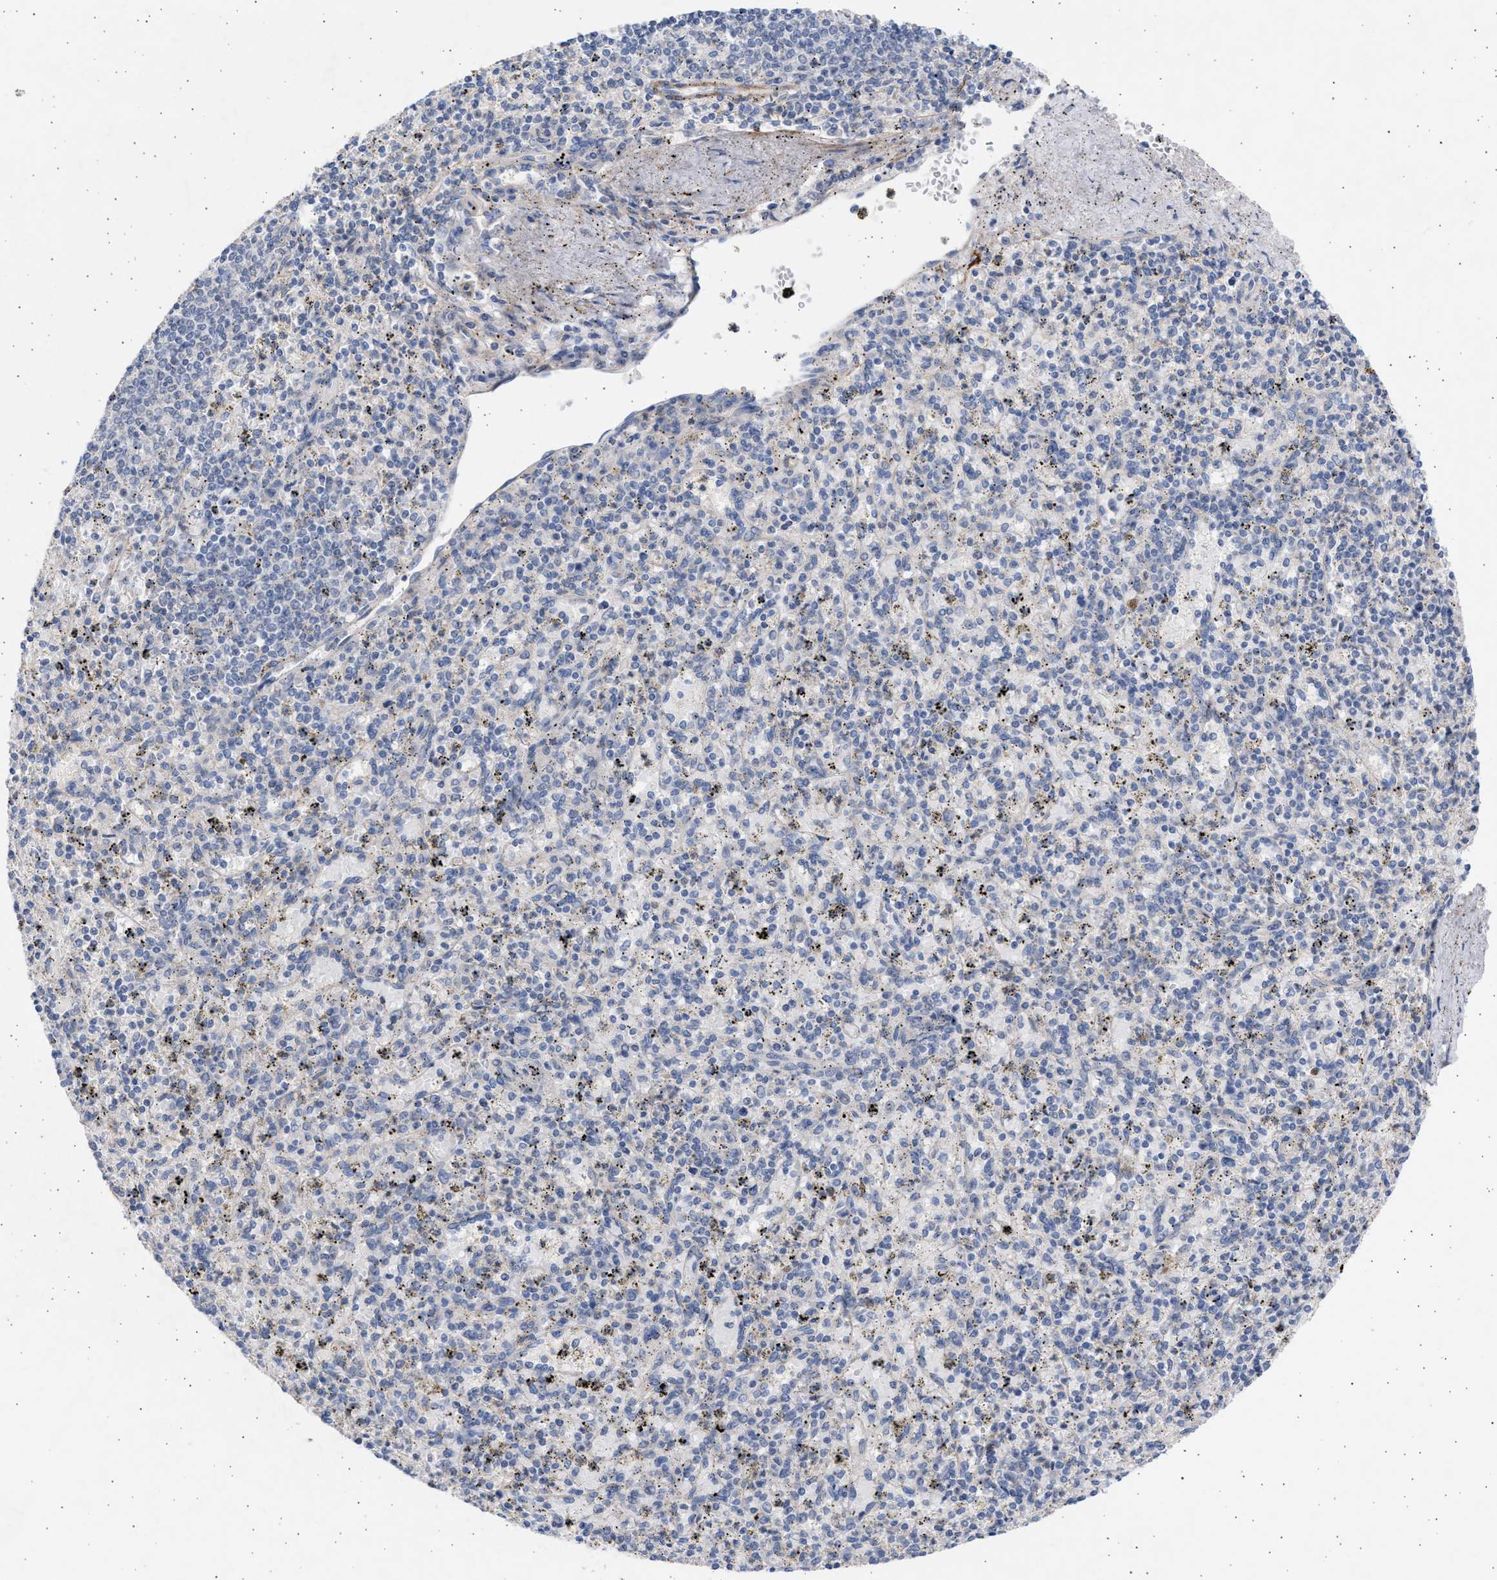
{"staining": {"intensity": "negative", "quantity": "none", "location": "none"}, "tissue": "spleen", "cell_type": "Cells in red pulp", "image_type": "normal", "snomed": [{"axis": "morphology", "description": "Normal tissue, NOS"}, {"axis": "topography", "description": "Spleen"}], "caption": "The immunohistochemistry image has no significant staining in cells in red pulp of spleen.", "gene": "NBR1", "patient": {"sex": "male", "age": 72}}